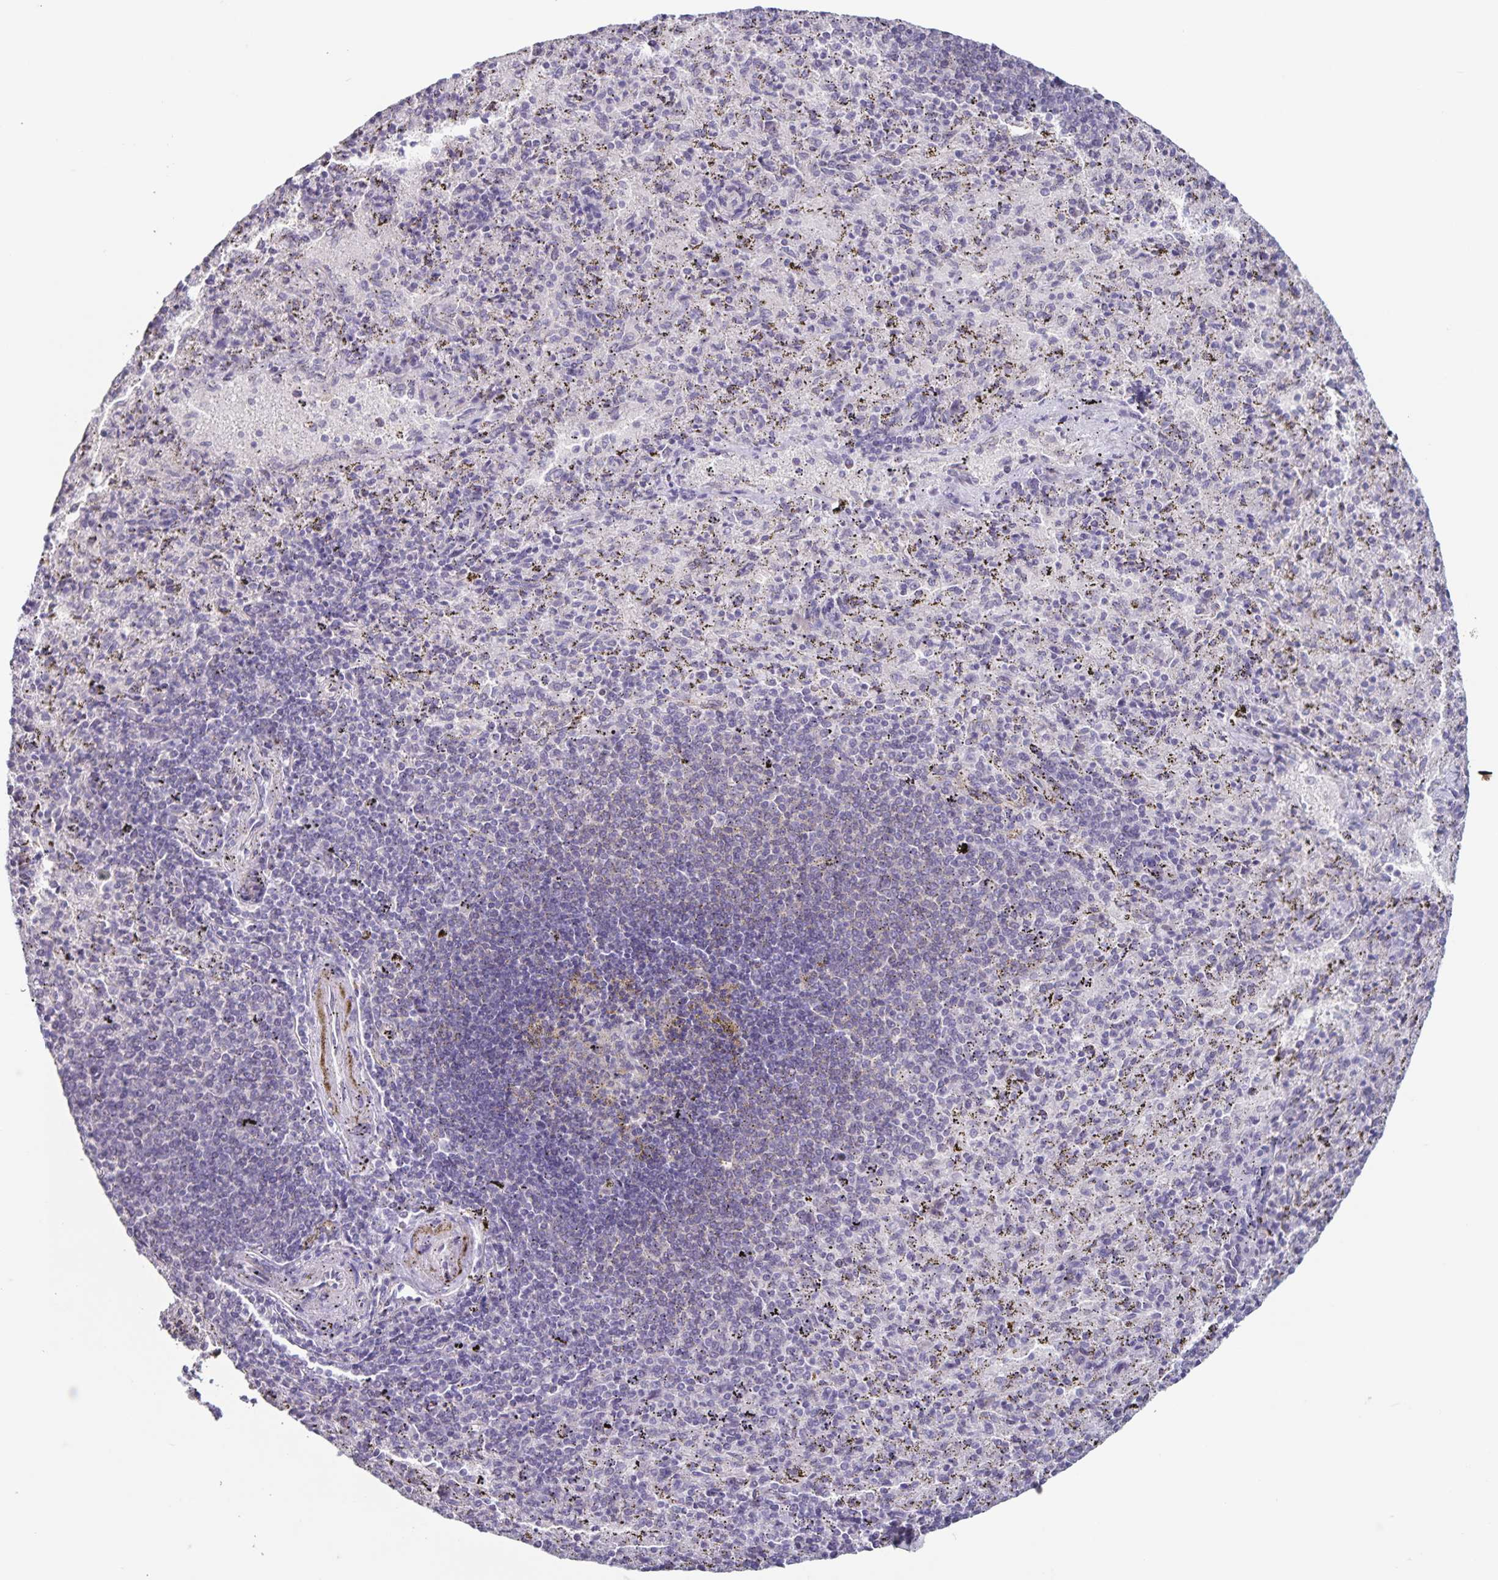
{"staining": {"intensity": "negative", "quantity": "none", "location": "none"}, "tissue": "spleen", "cell_type": "Cells in red pulp", "image_type": "normal", "snomed": [{"axis": "morphology", "description": "Normal tissue, NOS"}, {"axis": "topography", "description": "Spleen"}], "caption": "DAB (3,3'-diaminobenzidine) immunohistochemical staining of unremarkable human spleen exhibits no significant positivity in cells in red pulp.", "gene": "INSL5", "patient": {"sex": "male", "age": 57}}